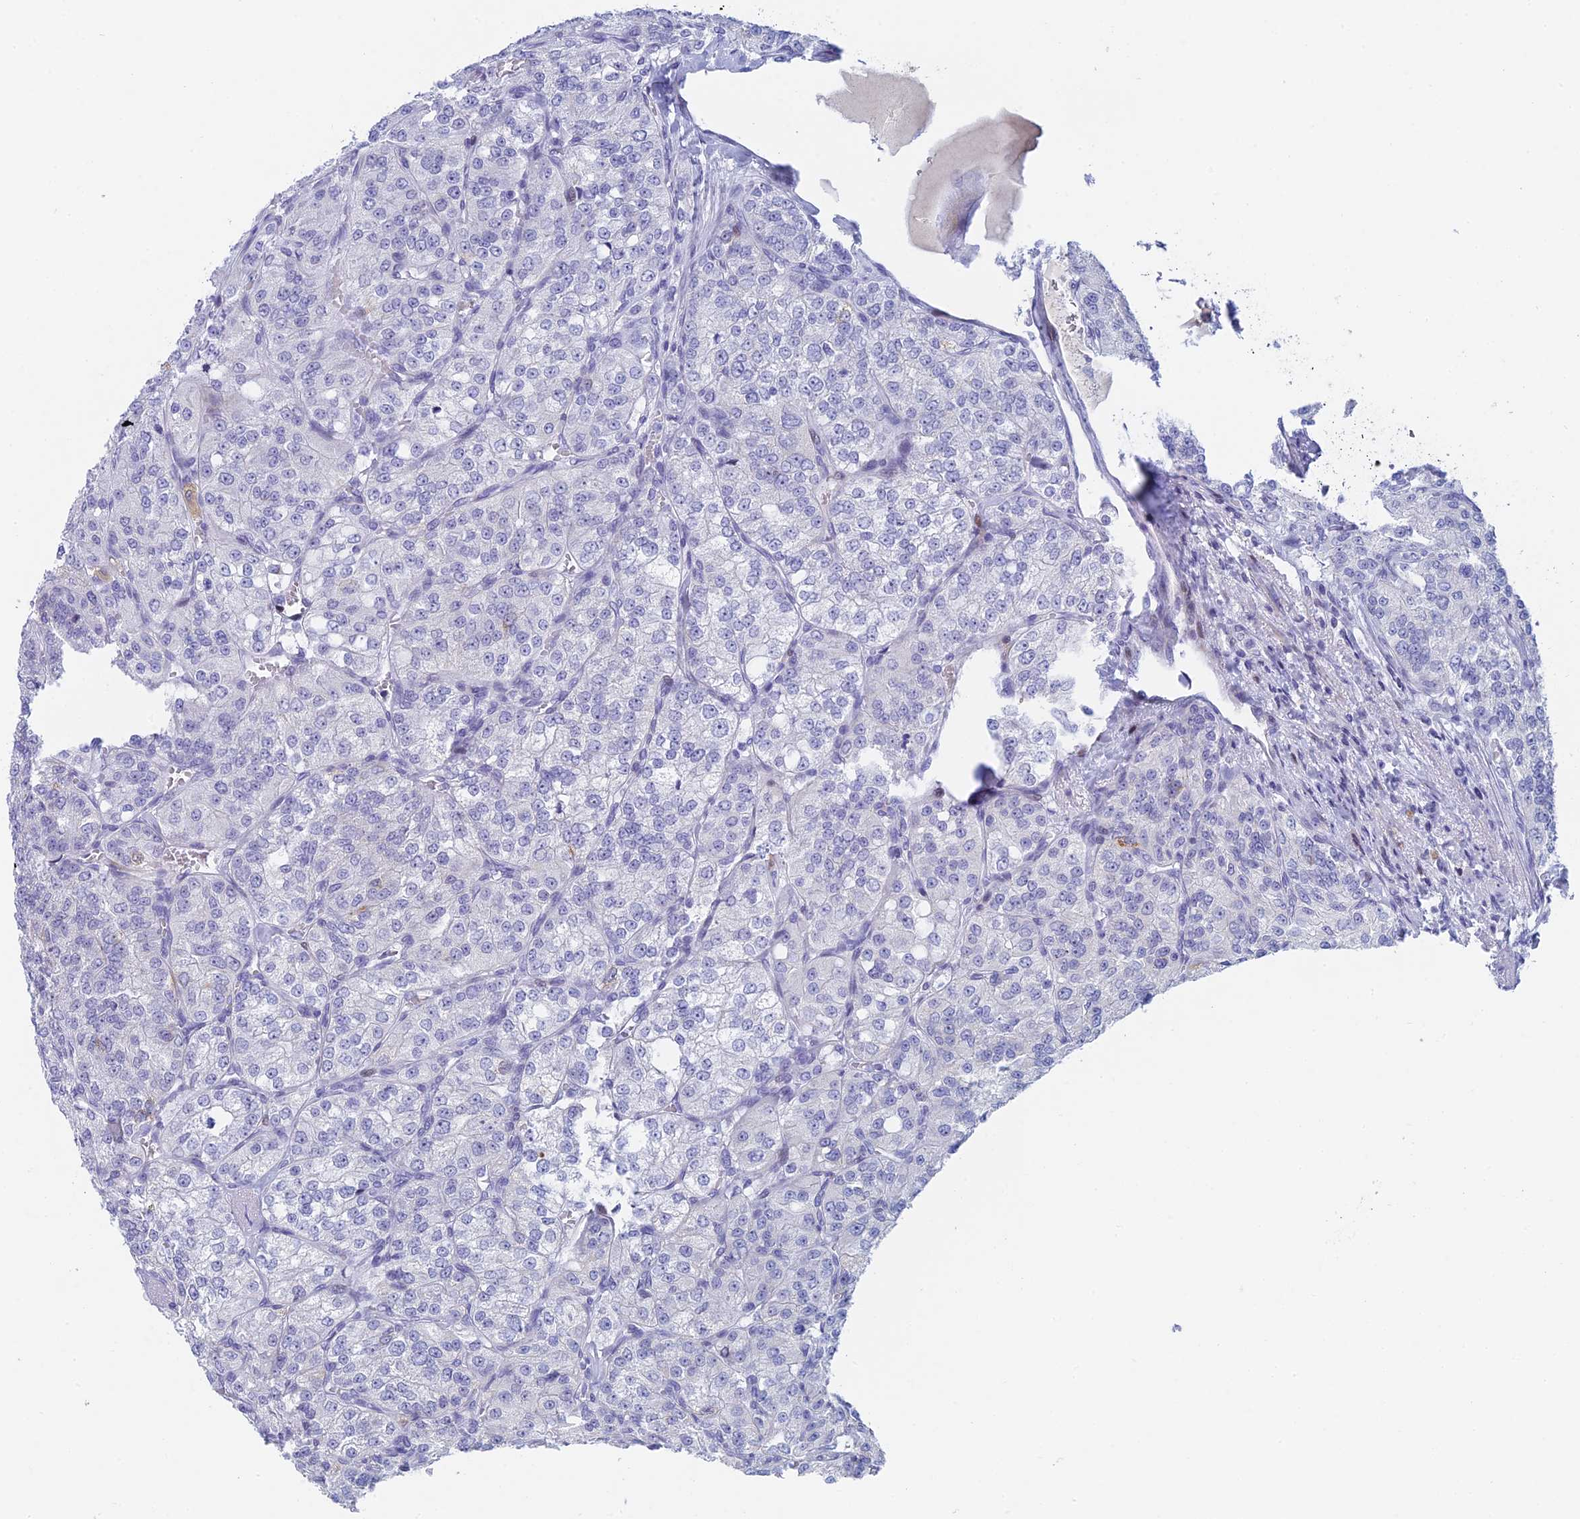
{"staining": {"intensity": "negative", "quantity": "none", "location": "none"}, "tissue": "renal cancer", "cell_type": "Tumor cells", "image_type": "cancer", "snomed": [{"axis": "morphology", "description": "Adenocarcinoma, NOS"}, {"axis": "topography", "description": "Kidney"}], "caption": "Immunohistochemistry image of human adenocarcinoma (renal) stained for a protein (brown), which reveals no staining in tumor cells.", "gene": "REXO5", "patient": {"sex": "female", "age": 63}}